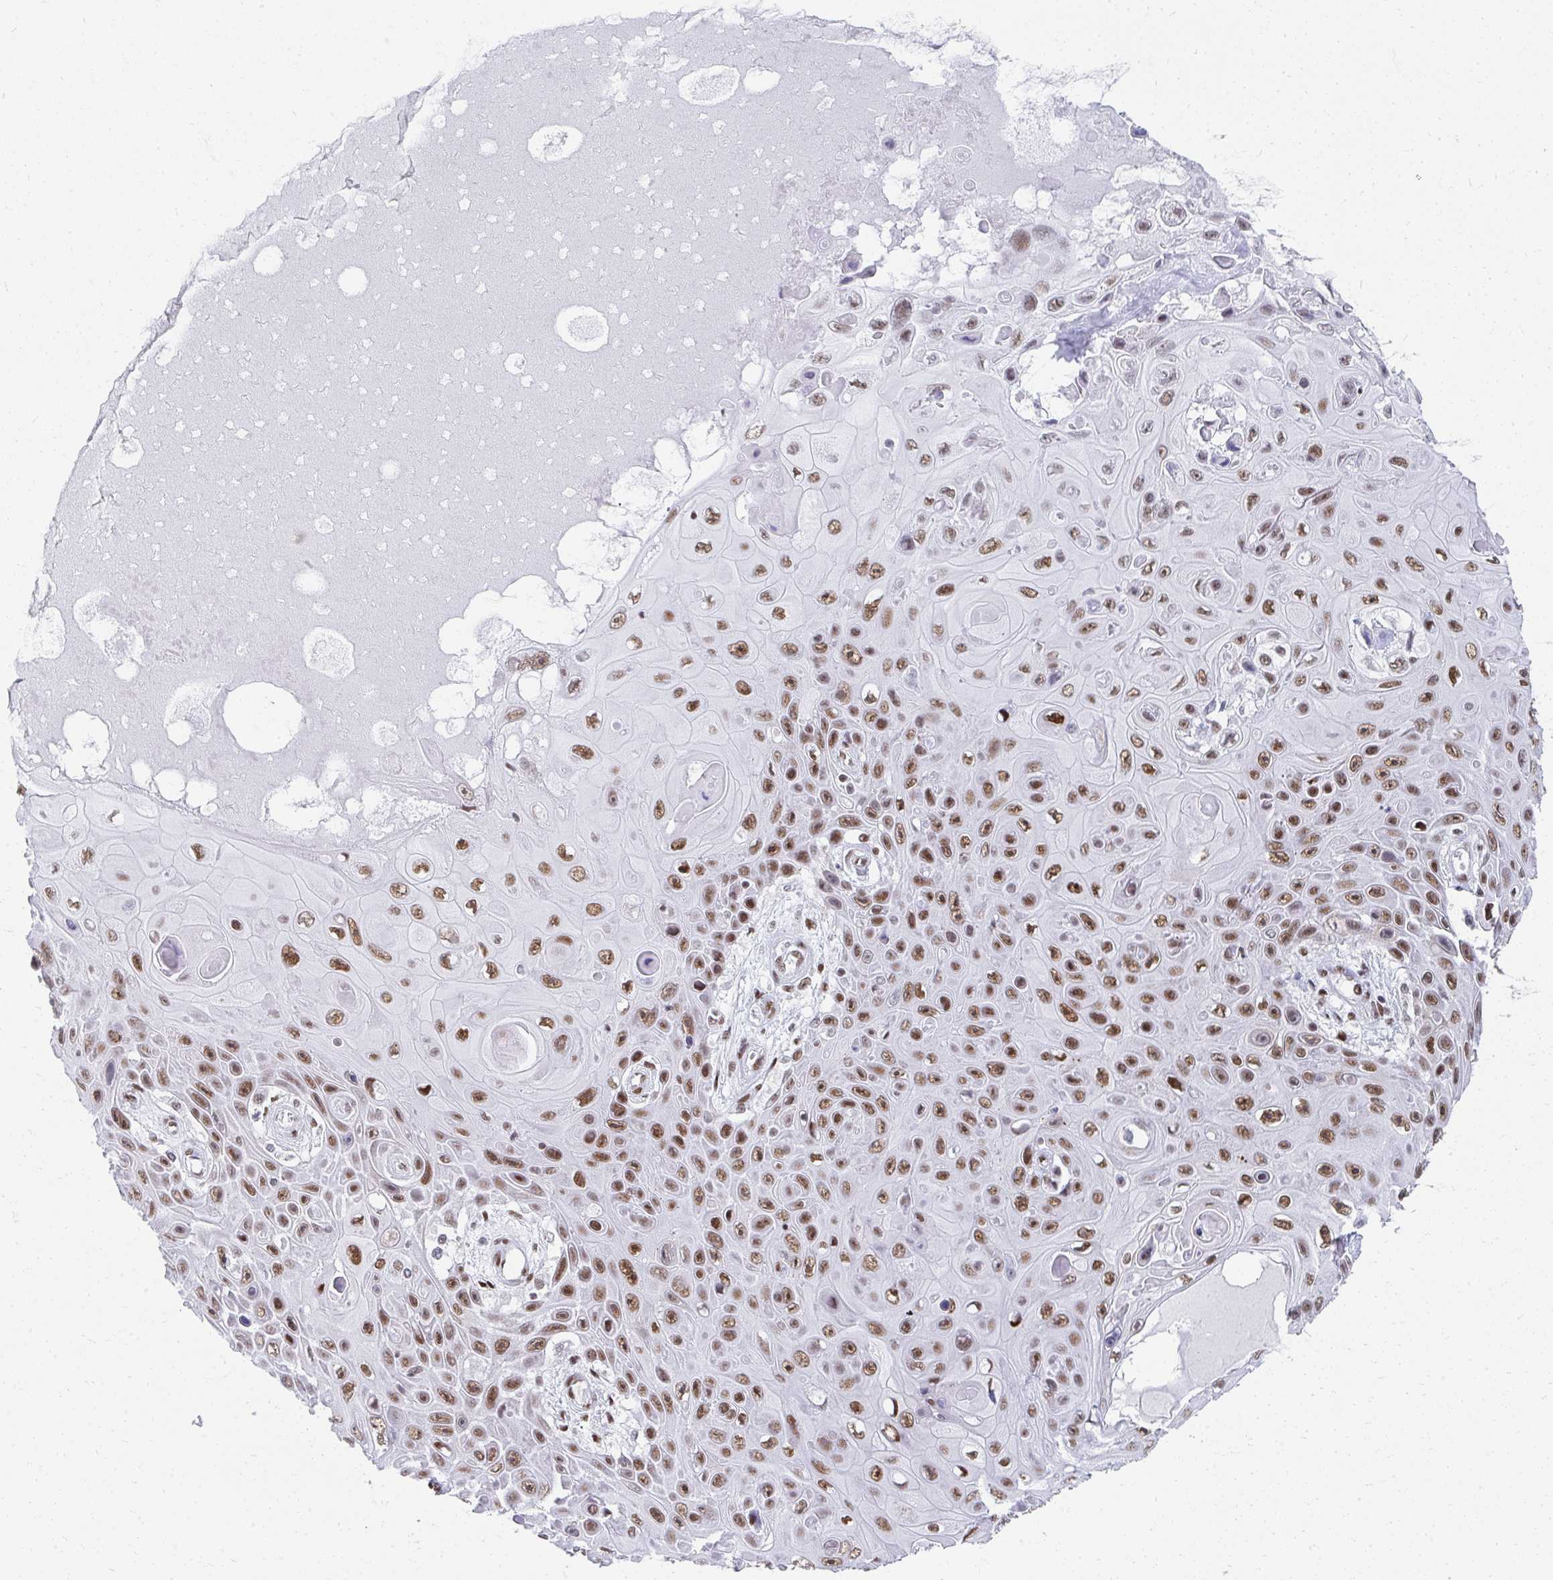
{"staining": {"intensity": "moderate", "quantity": ">75%", "location": "nuclear"}, "tissue": "skin cancer", "cell_type": "Tumor cells", "image_type": "cancer", "snomed": [{"axis": "morphology", "description": "Squamous cell carcinoma, NOS"}, {"axis": "topography", "description": "Skin"}], "caption": "Protein expression analysis of squamous cell carcinoma (skin) demonstrates moderate nuclear expression in approximately >75% of tumor cells.", "gene": "CREBBP", "patient": {"sex": "male", "age": 82}}